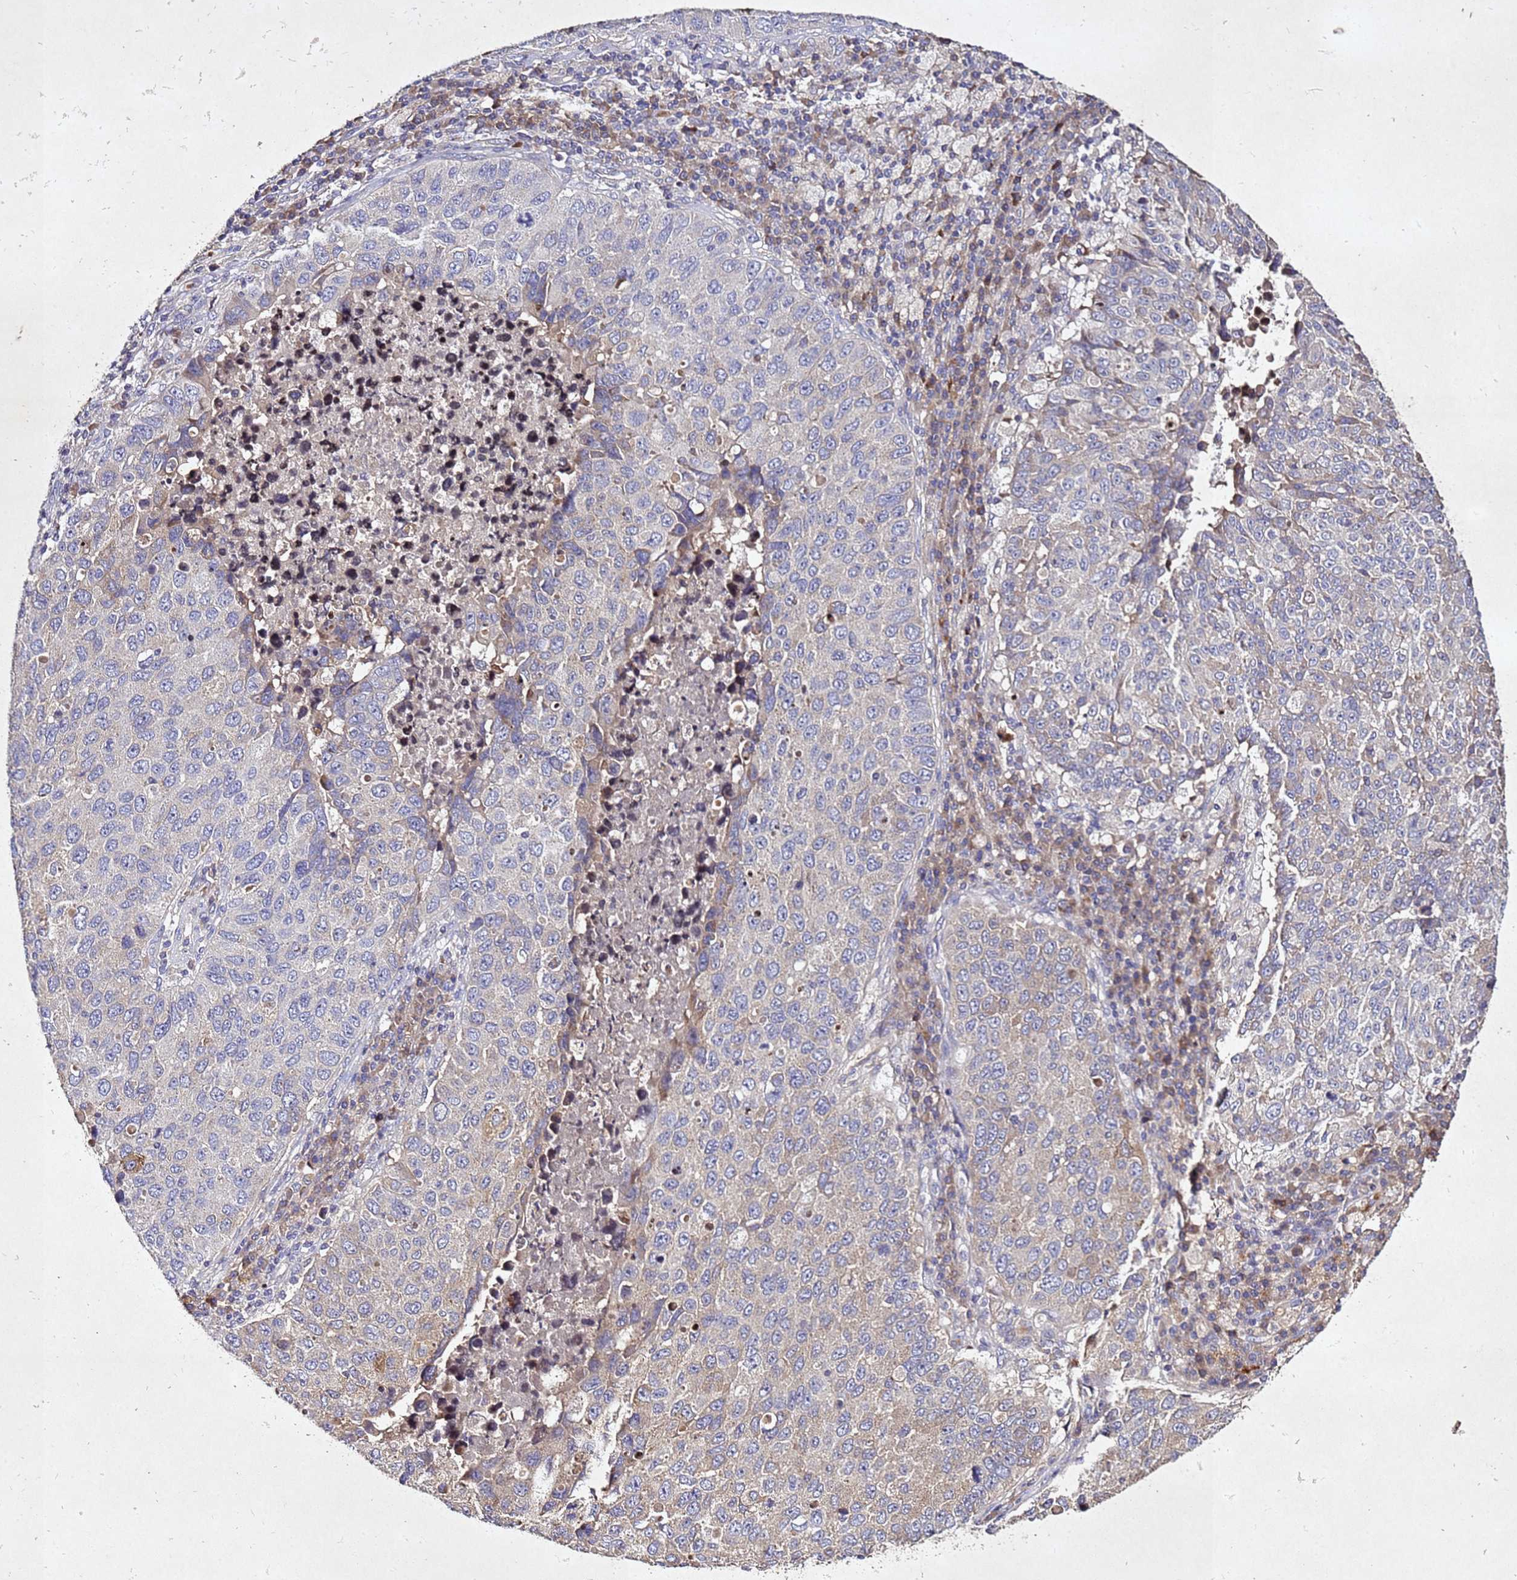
{"staining": {"intensity": "weak", "quantity": "<25%", "location": "cytoplasmic/membranous"}, "tissue": "lung cancer", "cell_type": "Tumor cells", "image_type": "cancer", "snomed": [{"axis": "morphology", "description": "Squamous cell carcinoma, NOS"}, {"axis": "topography", "description": "Lung"}], "caption": "Immunohistochemistry (IHC) micrograph of human lung cancer stained for a protein (brown), which demonstrates no expression in tumor cells. Brightfield microscopy of IHC stained with DAB (brown) and hematoxylin (blue), captured at high magnification.", "gene": "SV2B", "patient": {"sex": "male", "age": 73}}